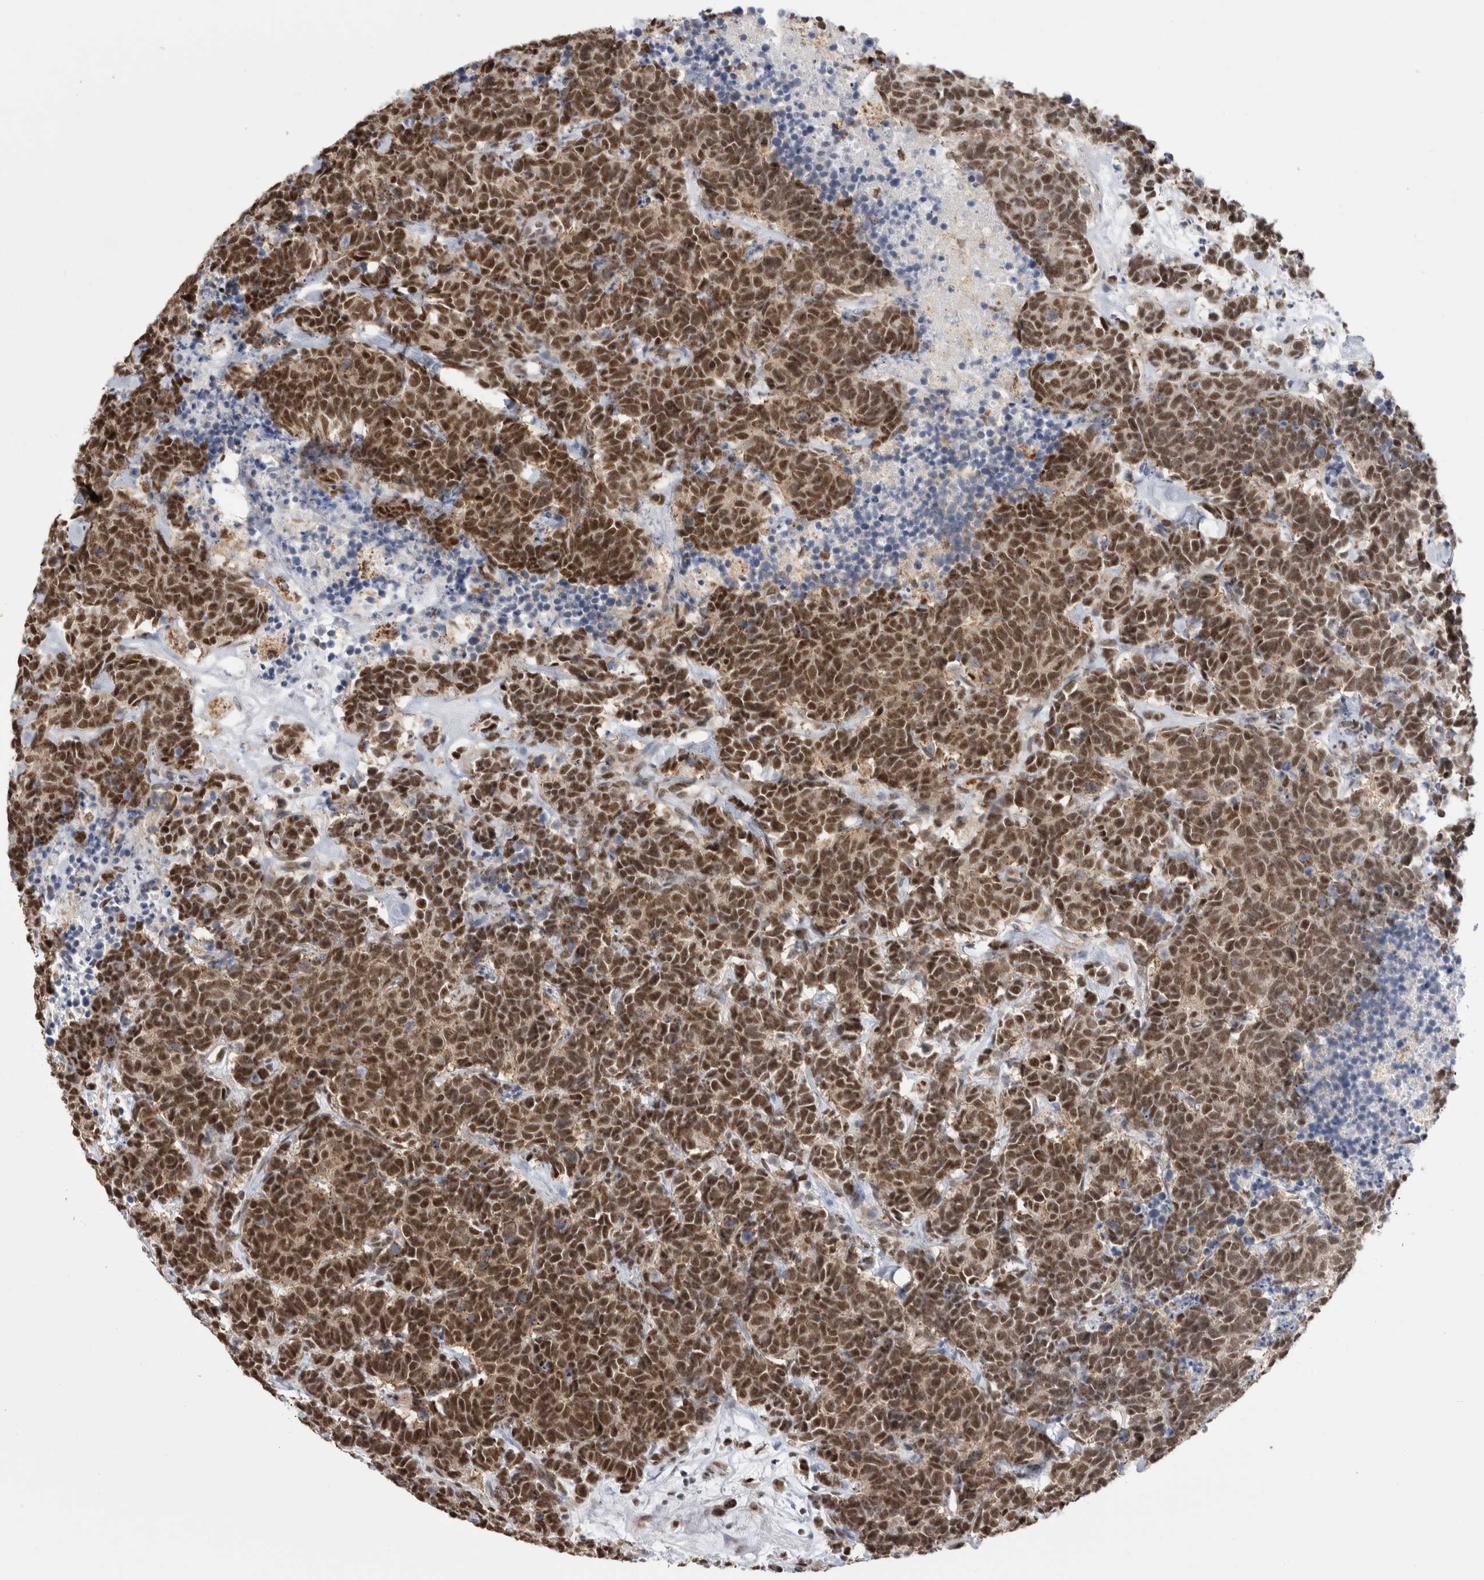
{"staining": {"intensity": "moderate", "quantity": ">75%", "location": "nuclear"}, "tissue": "carcinoid", "cell_type": "Tumor cells", "image_type": "cancer", "snomed": [{"axis": "morphology", "description": "Carcinoma, NOS"}, {"axis": "morphology", "description": "Carcinoid, malignant, NOS"}, {"axis": "topography", "description": "Urinary bladder"}], "caption": "This image displays immunohistochemistry staining of carcinoid, with medium moderate nuclear positivity in approximately >75% of tumor cells.", "gene": "BCLAF3", "patient": {"sex": "male", "age": 57}}